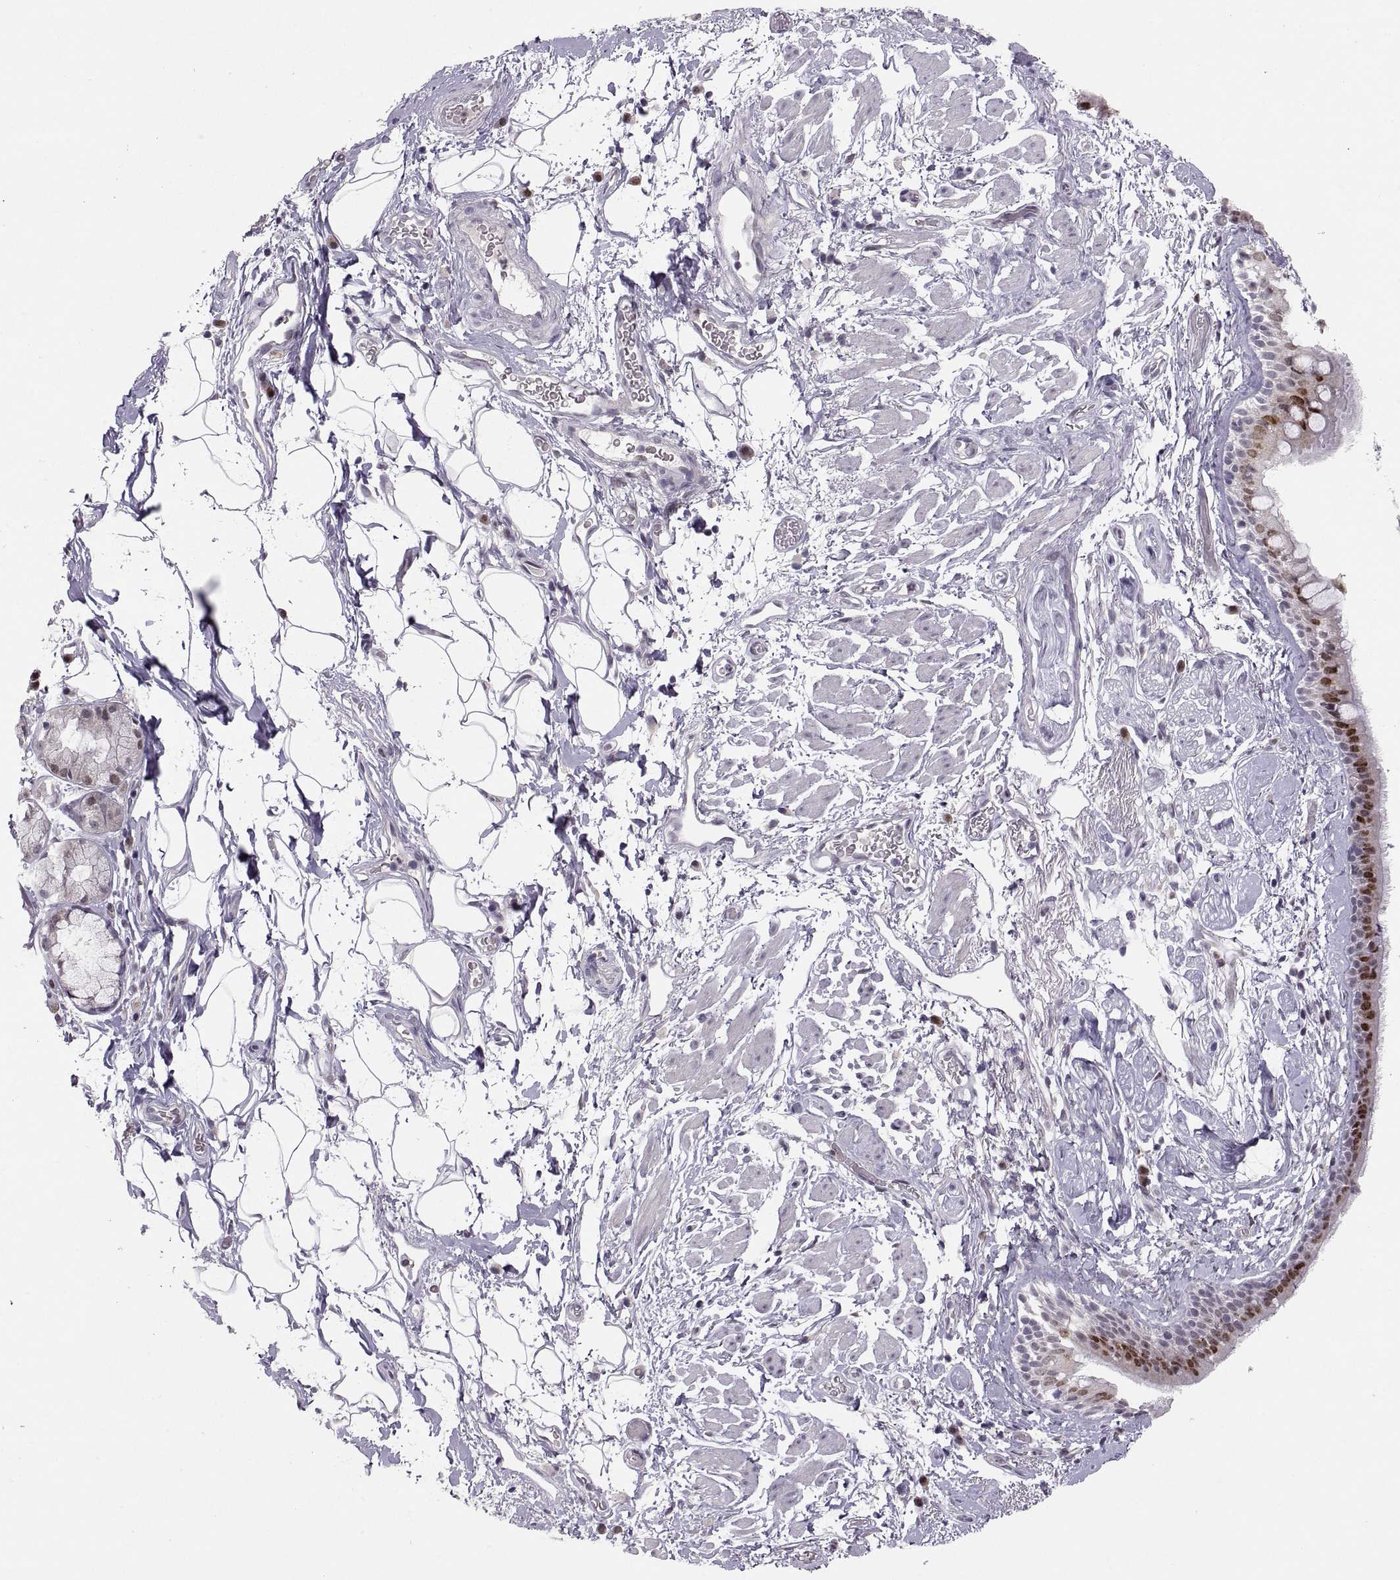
{"staining": {"intensity": "strong", "quantity": "25%-75%", "location": "nuclear"}, "tissue": "bronchus", "cell_type": "Respiratory epithelial cells", "image_type": "normal", "snomed": [{"axis": "morphology", "description": "Normal tissue, NOS"}, {"axis": "topography", "description": "Cartilage tissue"}, {"axis": "topography", "description": "Bronchus"}], "caption": "Immunohistochemical staining of unremarkable human bronchus demonstrates 25%-75% levels of strong nuclear protein staining in approximately 25%-75% of respiratory epithelial cells.", "gene": "SNAI1", "patient": {"sex": "male", "age": 58}}